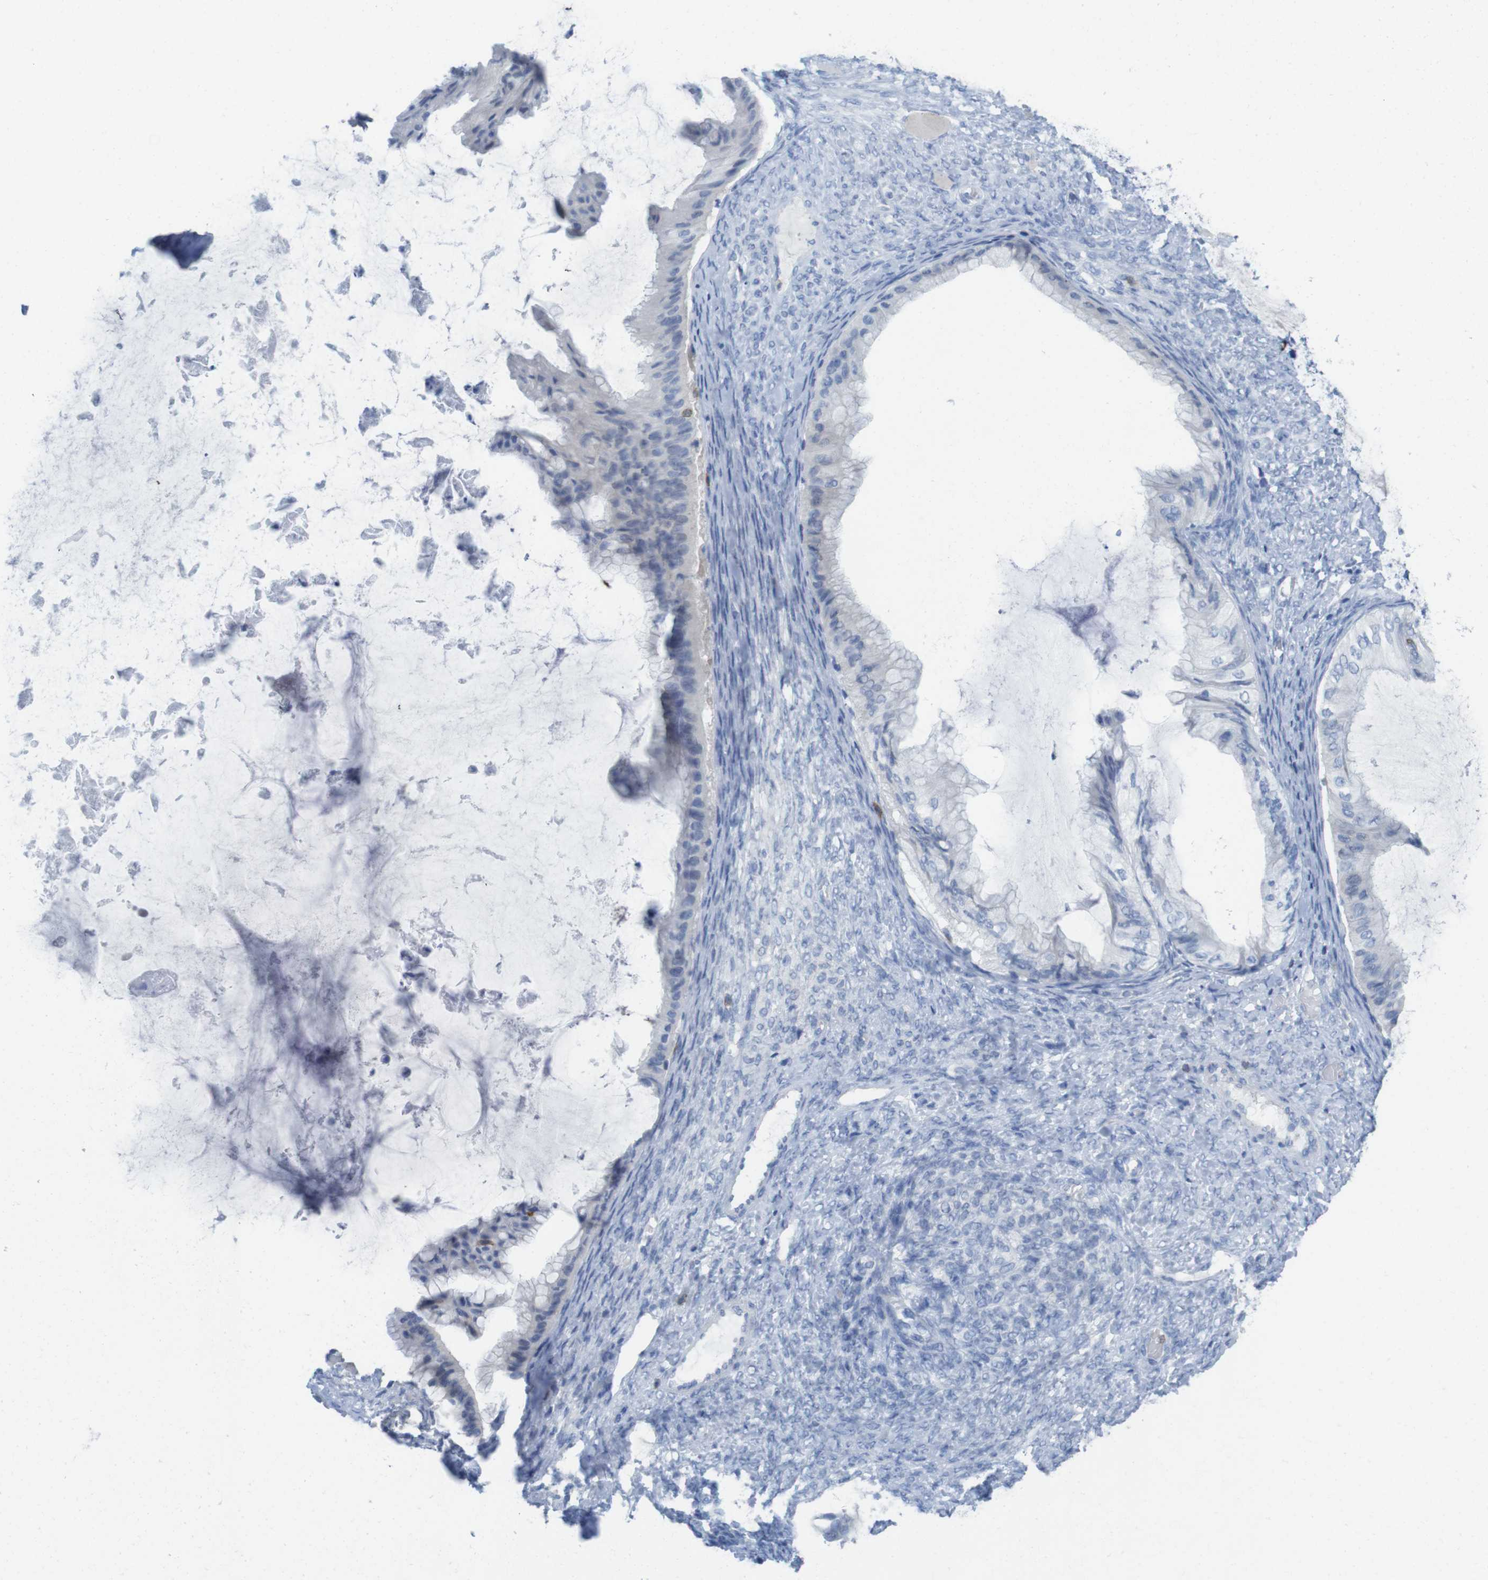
{"staining": {"intensity": "negative", "quantity": "none", "location": "none"}, "tissue": "ovarian cancer", "cell_type": "Tumor cells", "image_type": "cancer", "snomed": [{"axis": "morphology", "description": "Cystadenocarcinoma, mucinous, NOS"}, {"axis": "topography", "description": "Ovary"}], "caption": "IHC photomicrograph of neoplastic tissue: mucinous cystadenocarcinoma (ovarian) stained with DAB reveals no significant protein staining in tumor cells.", "gene": "CD5", "patient": {"sex": "female", "age": 61}}